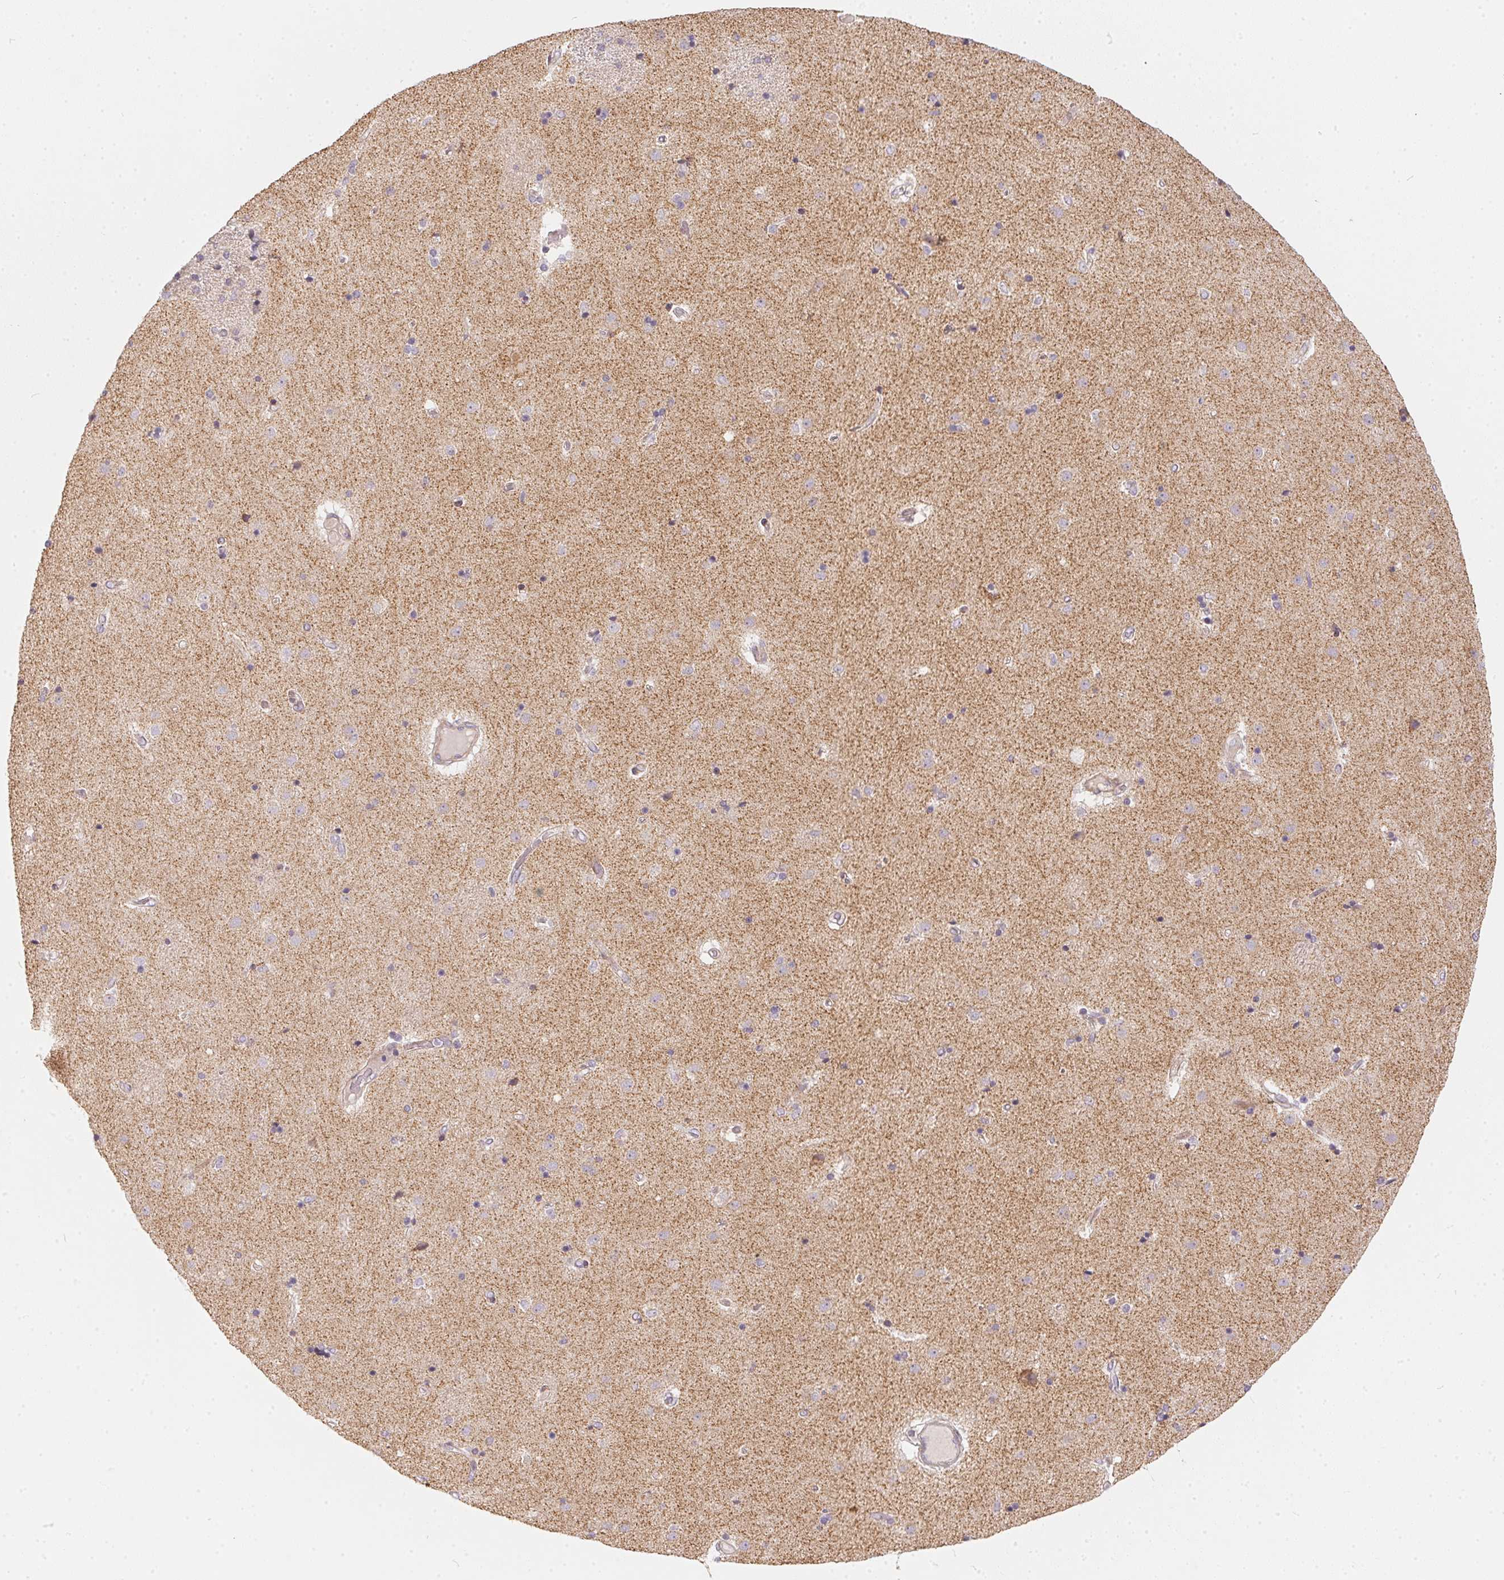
{"staining": {"intensity": "negative", "quantity": "none", "location": "none"}, "tissue": "caudate", "cell_type": "Glial cells", "image_type": "normal", "snomed": [{"axis": "morphology", "description": "Normal tissue, NOS"}, {"axis": "topography", "description": "Lateral ventricle wall"}], "caption": "This is an immunohistochemistry histopathology image of normal human caudate. There is no positivity in glial cells.", "gene": "VWA5B2", "patient": {"sex": "female", "age": 71}}